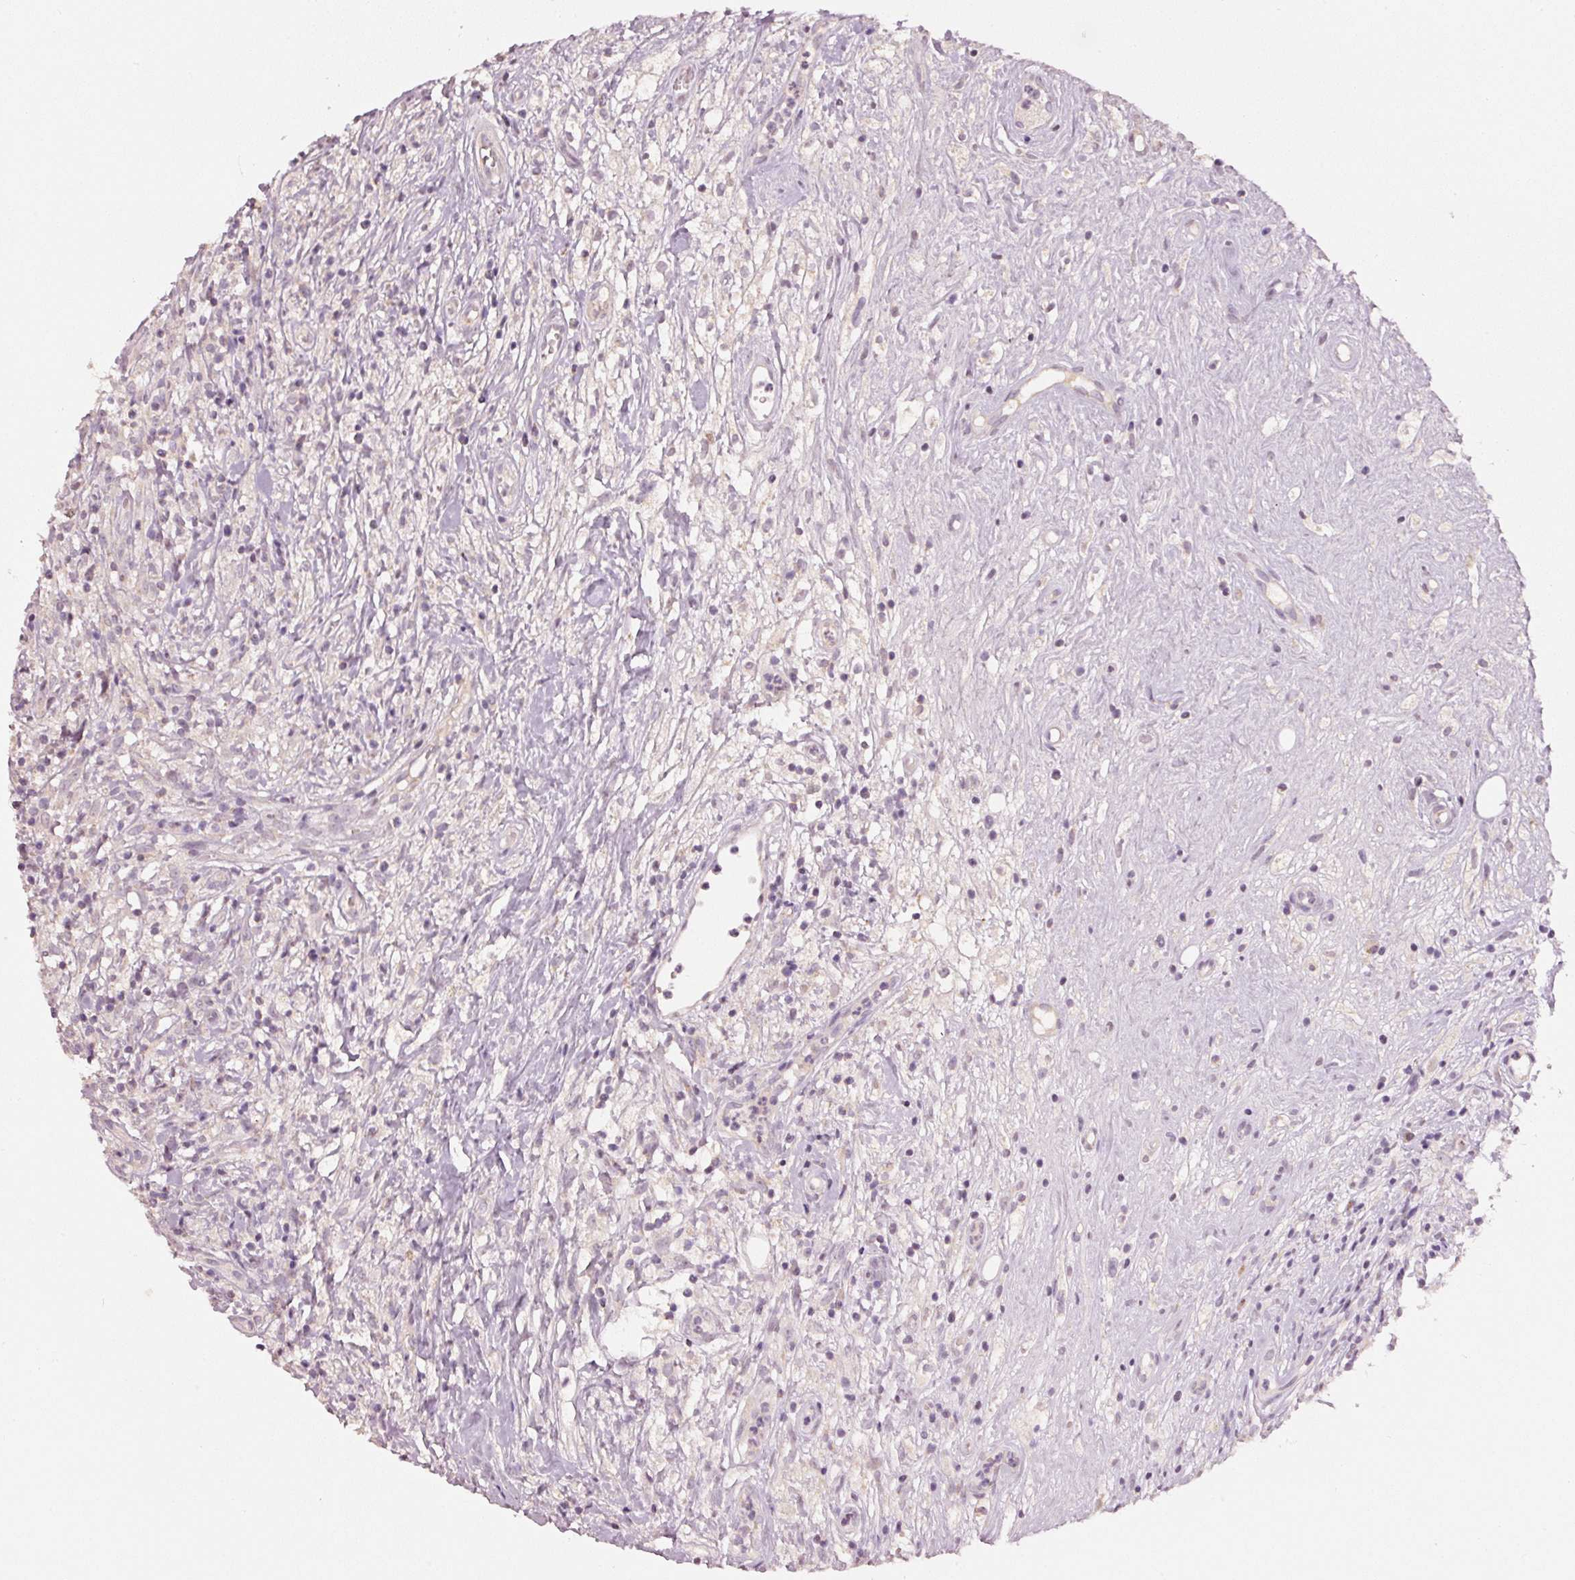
{"staining": {"intensity": "negative", "quantity": "none", "location": "none"}, "tissue": "lymphoma", "cell_type": "Tumor cells", "image_type": "cancer", "snomed": [{"axis": "morphology", "description": "Hodgkin's disease, NOS"}, {"axis": "topography", "description": "No Tissue"}], "caption": "Immunohistochemistry (IHC) micrograph of human lymphoma stained for a protein (brown), which shows no expression in tumor cells.", "gene": "TOB2", "patient": {"sex": "female", "age": 21}}